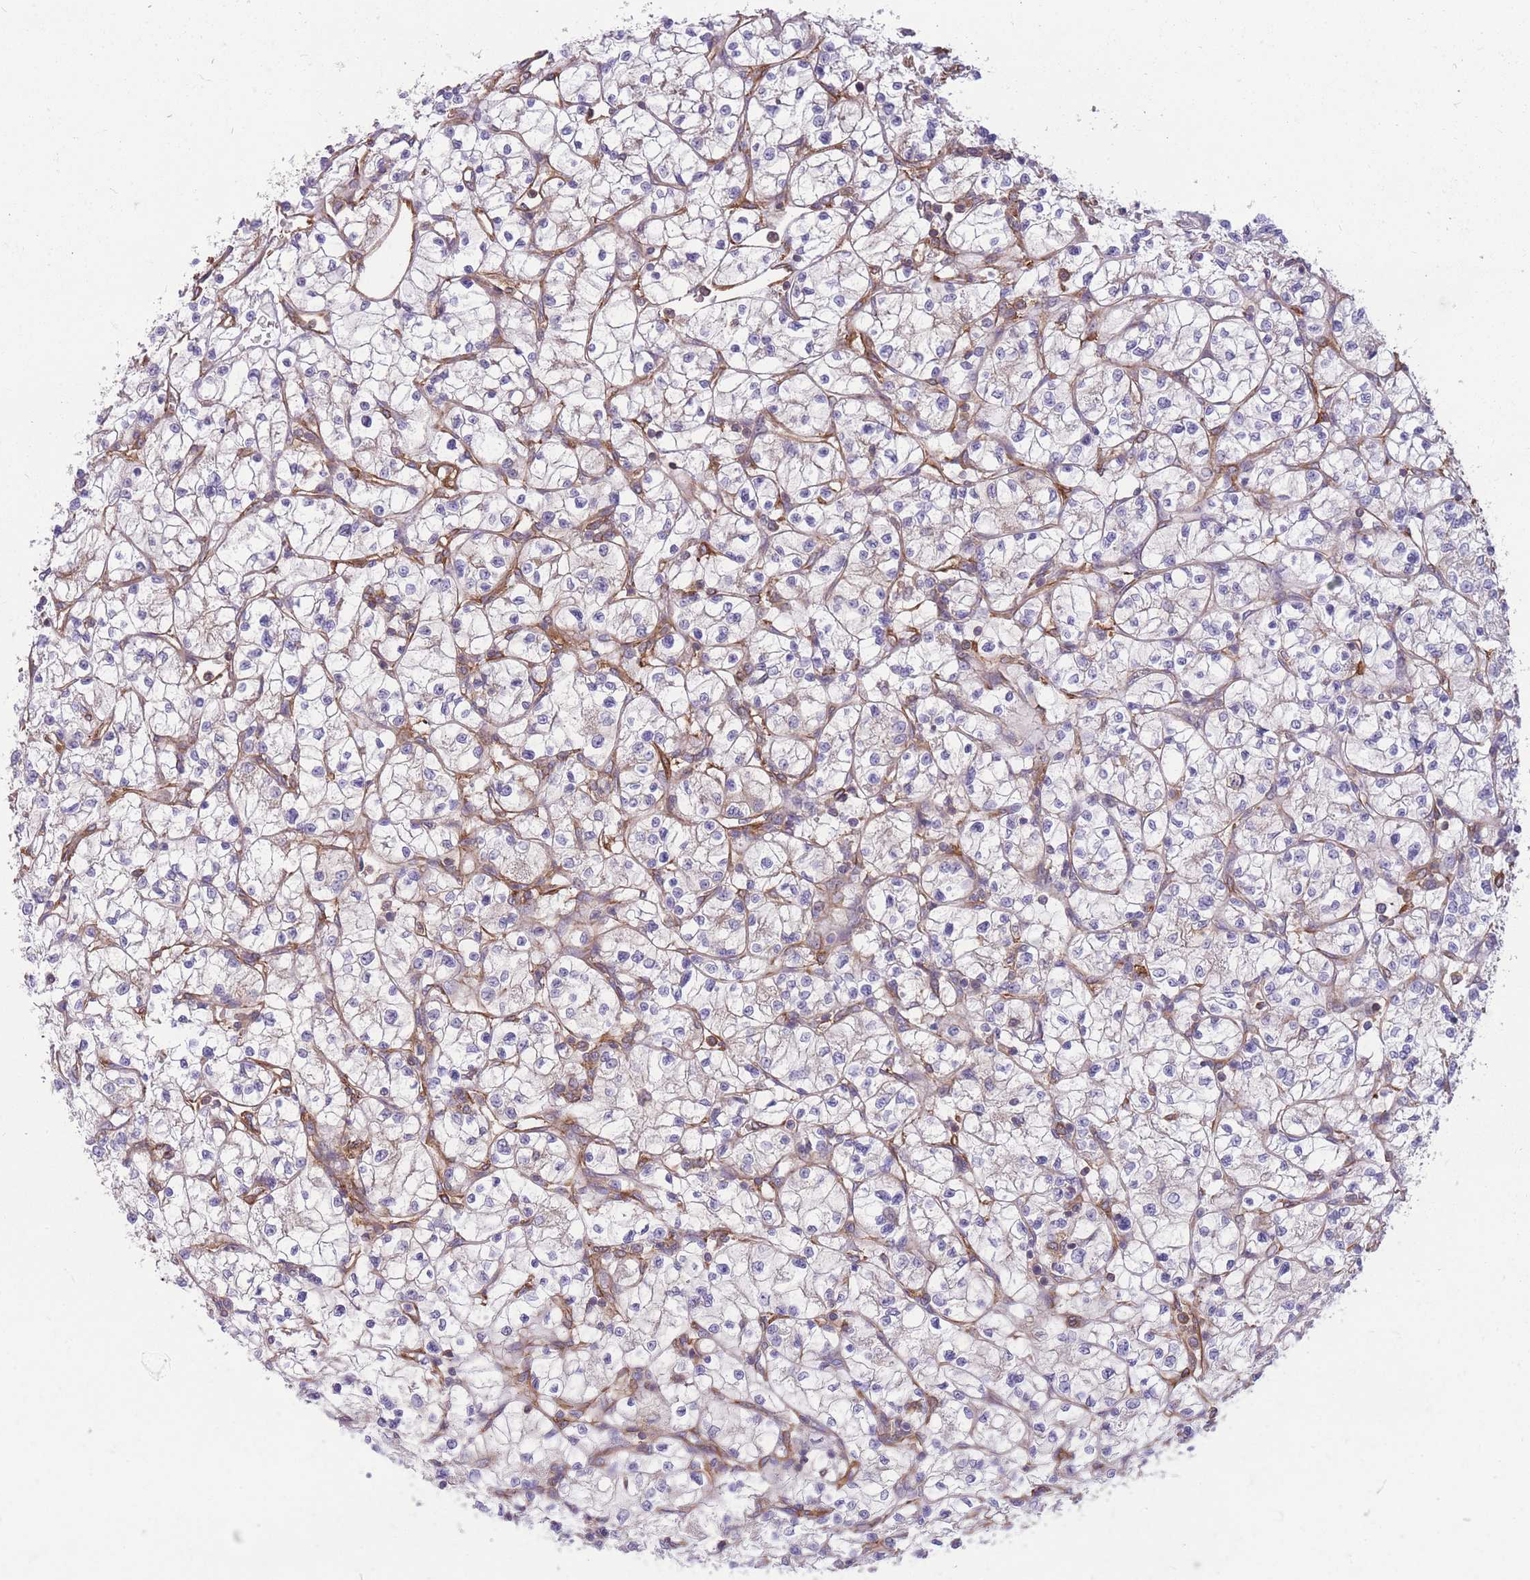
{"staining": {"intensity": "weak", "quantity": "<25%", "location": "cytoplasmic/membranous"}, "tissue": "renal cancer", "cell_type": "Tumor cells", "image_type": "cancer", "snomed": [{"axis": "morphology", "description": "Adenocarcinoma, NOS"}, {"axis": "topography", "description": "Kidney"}], "caption": "Micrograph shows no protein staining in tumor cells of renal cancer tissue. The staining is performed using DAB (3,3'-diaminobenzidine) brown chromogen with nuclei counter-stained in using hematoxylin.", "gene": "GGA1", "patient": {"sex": "female", "age": 64}}